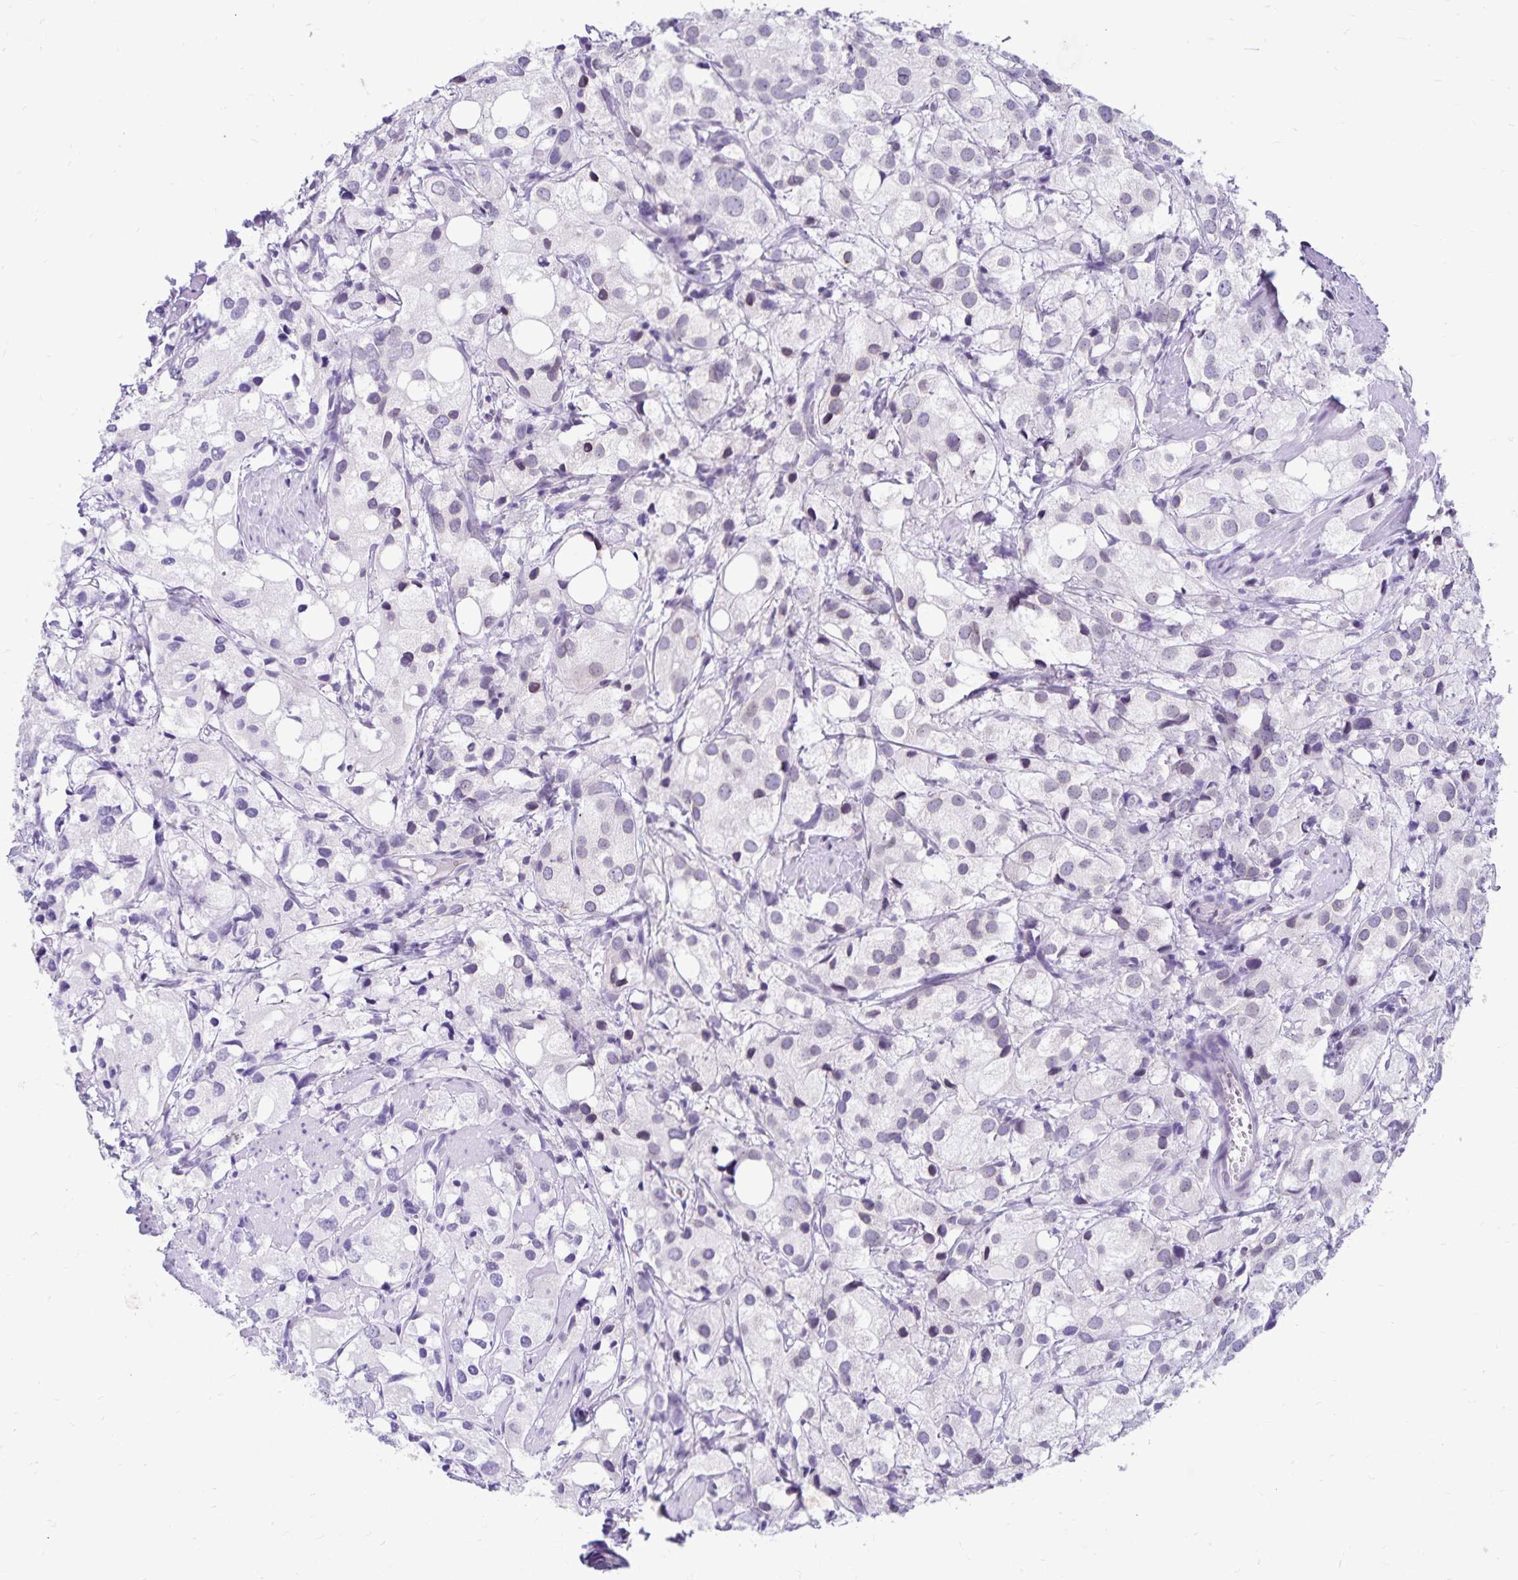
{"staining": {"intensity": "negative", "quantity": "none", "location": "none"}, "tissue": "prostate cancer", "cell_type": "Tumor cells", "image_type": "cancer", "snomed": [{"axis": "morphology", "description": "Adenocarcinoma, High grade"}, {"axis": "topography", "description": "Prostate"}], "caption": "This histopathology image is of prostate adenocarcinoma (high-grade) stained with immunohistochemistry to label a protein in brown with the nuclei are counter-stained blue. There is no positivity in tumor cells. (DAB IHC, high magnification).", "gene": "FAM166C", "patient": {"sex": "male", "age": 86}}